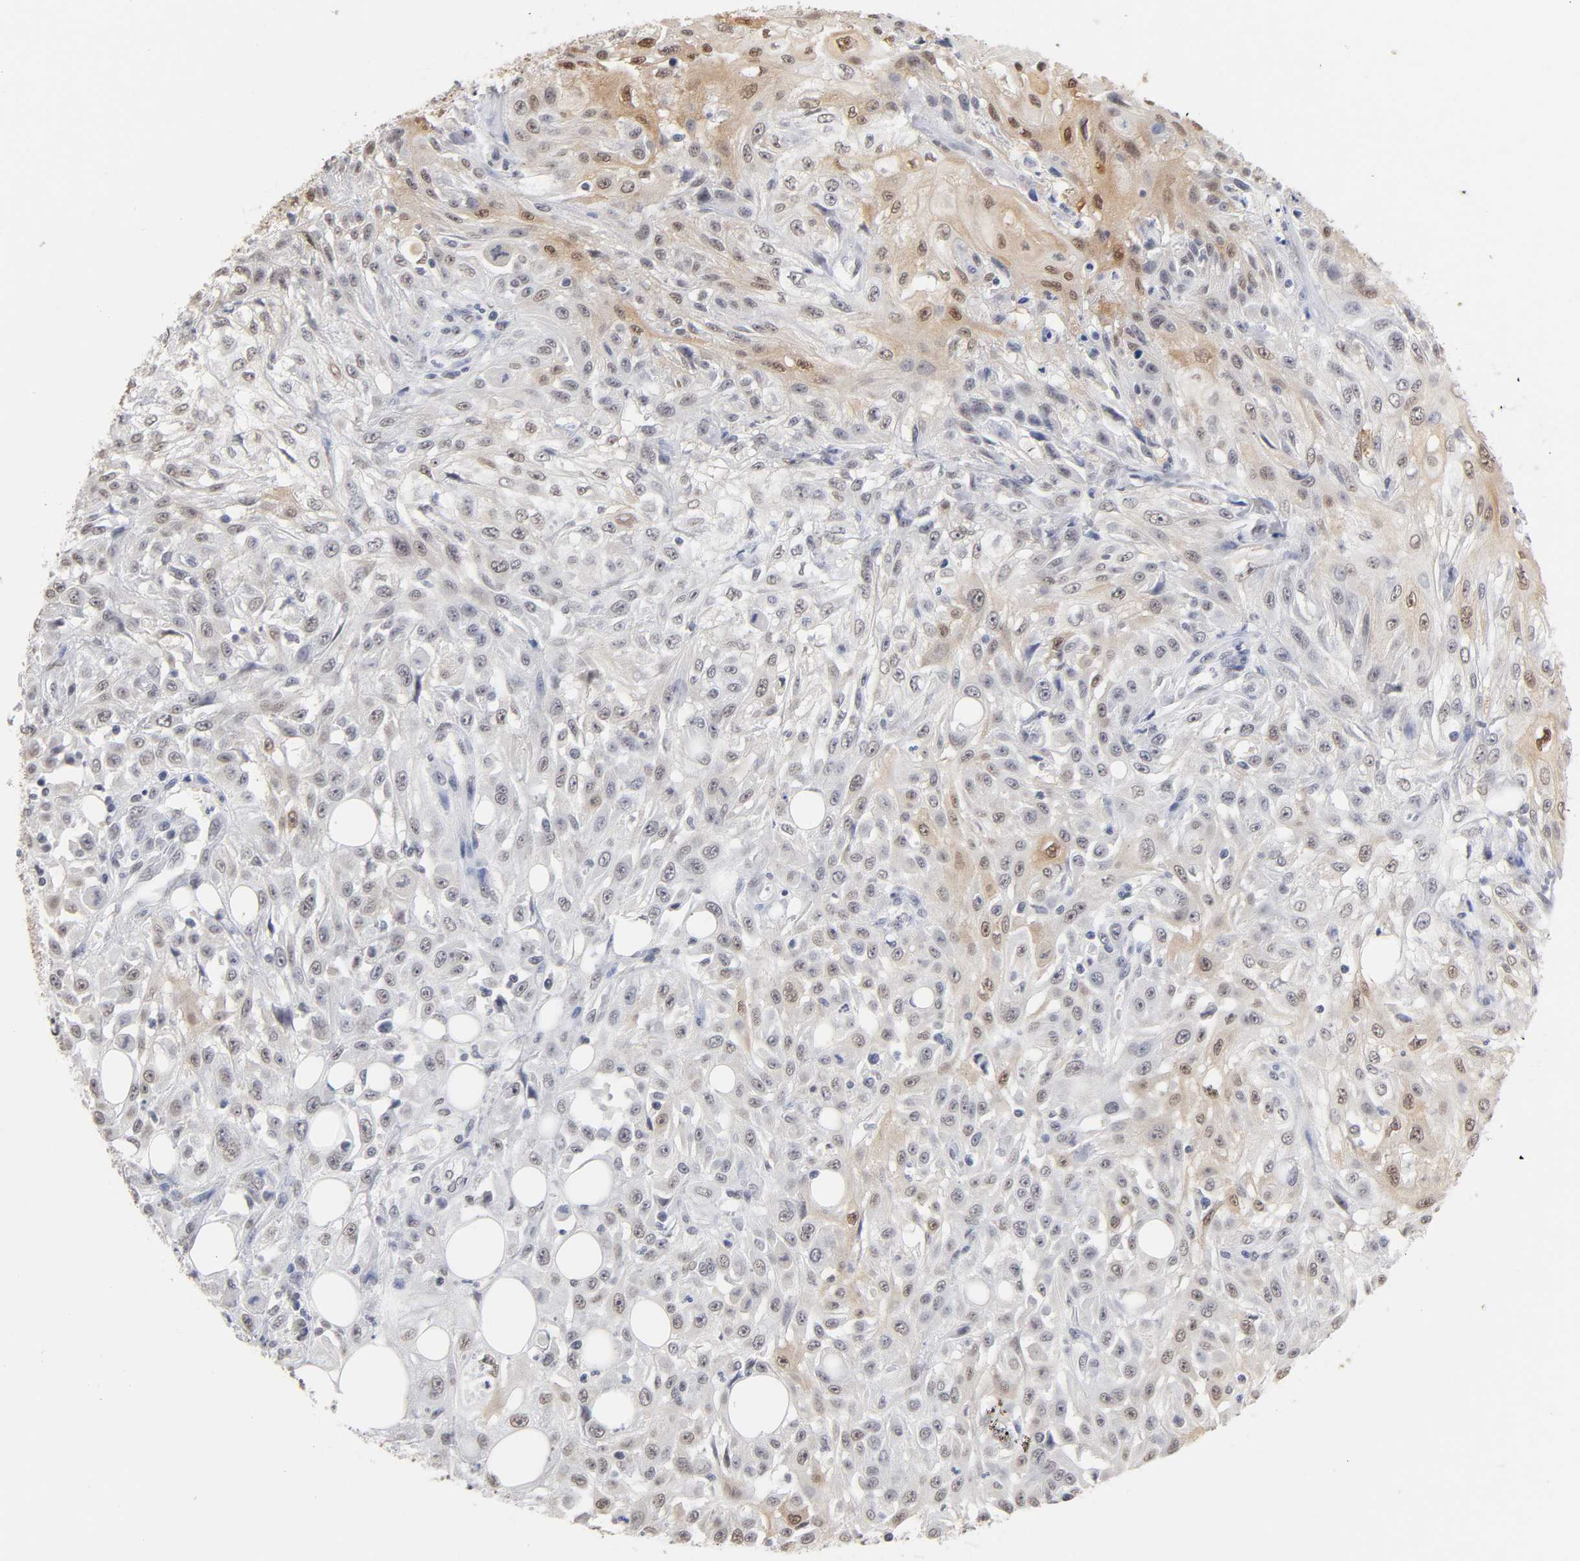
{"staining": {"intensity": "weak", "quantity": "25%-75%", "location": "cytoplasmic/membranous,nuclear"}, "tissue": "skin cancer", "cell_type": "Tumor cells", "image_type": "cancer", "snomed": [{"axis": "morphology", "description": "Squamous cell carcinoma, NOS"}, {"axis": "topography", "description": "Skin"}], "caption": "This photomicrograph displays IHC staining of human squamous cell carcinoma (skin), with low weak cytoplasmic/membranous and nuclear staining in about 25%-75% of tumor cells.", "gene": "CRABP2", "patient": {"sex": "male", "age": 75}}